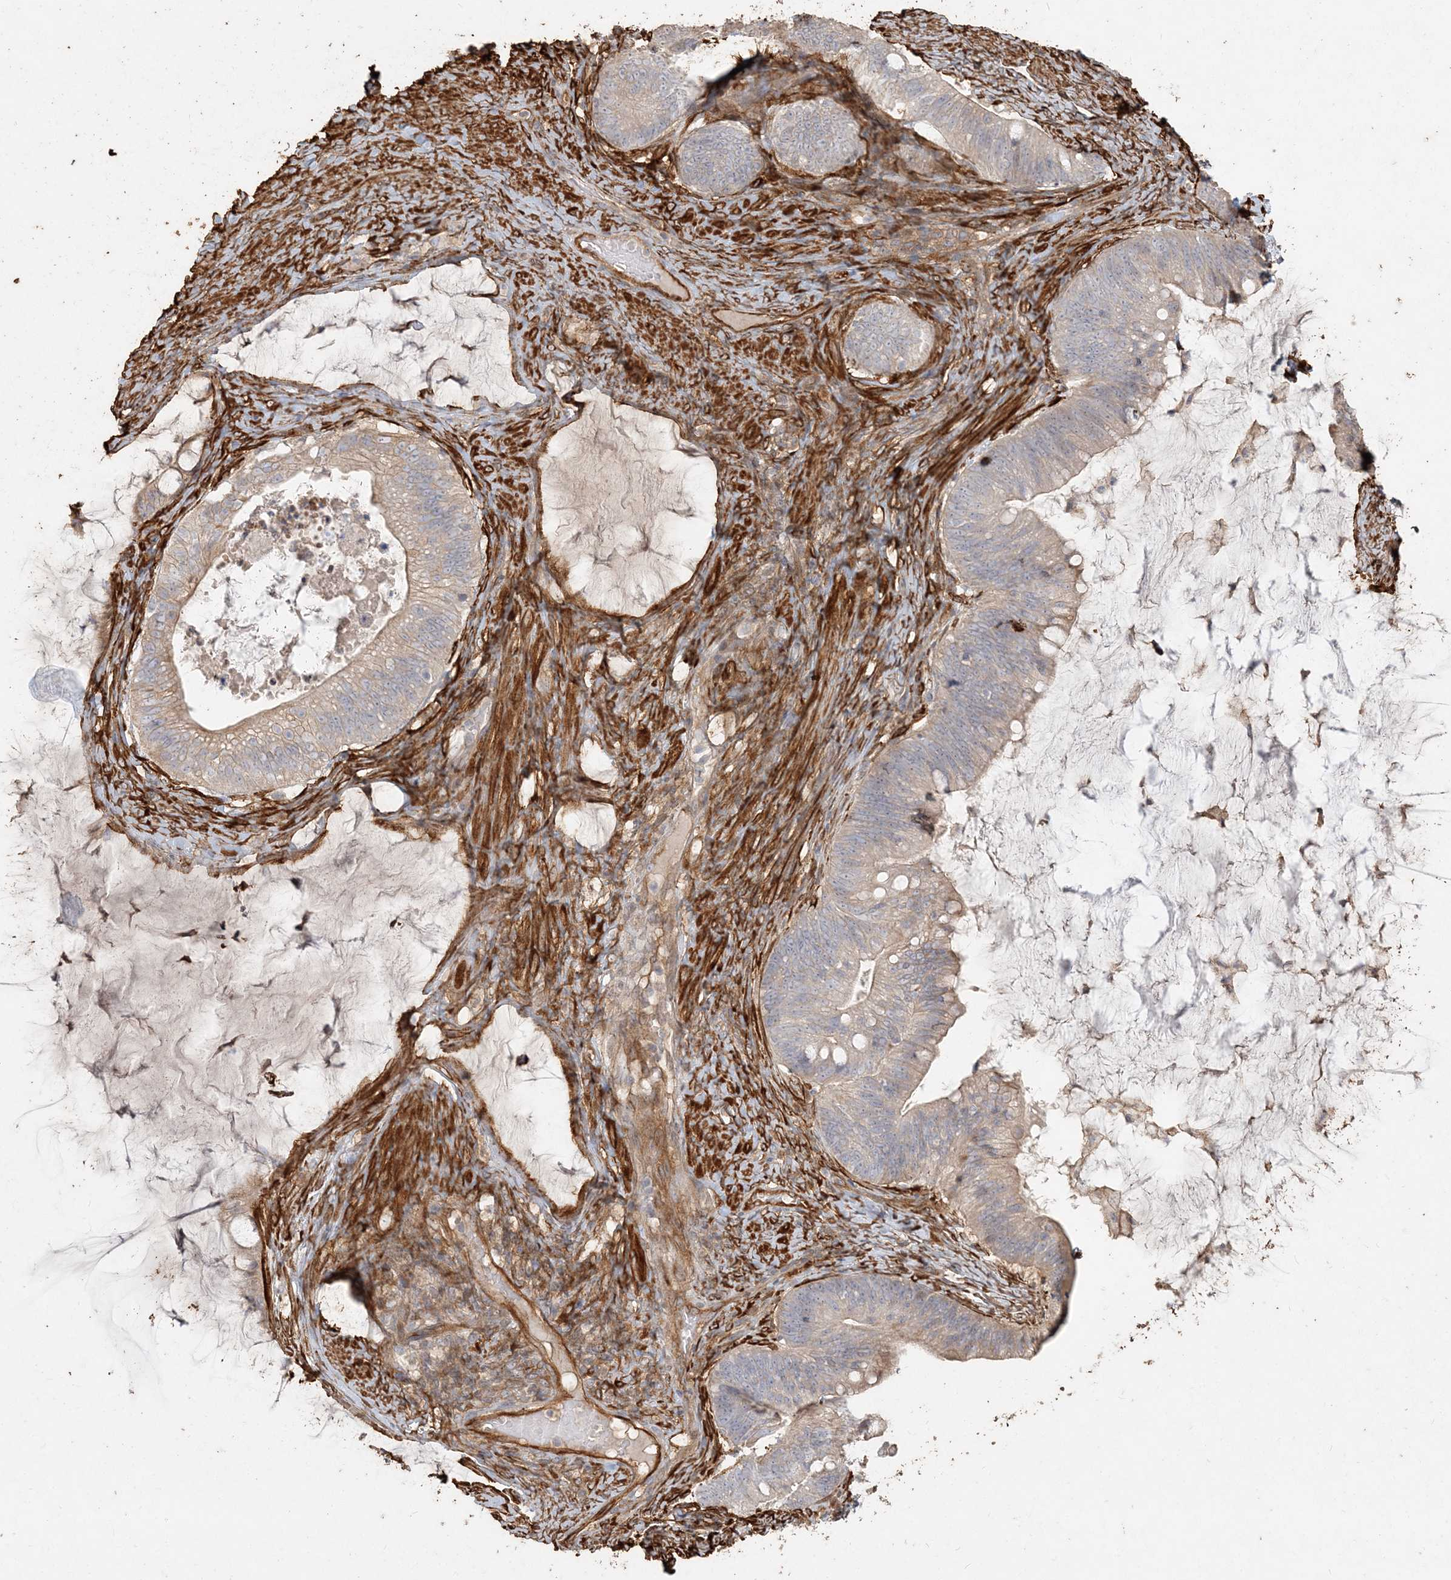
{"staining": {"intensity": "weak", "quantity": "<25%", "location": "cytoplasmic/membranous"}, "tissue": "ovarian cancer", "cell_type": "Tumor cells", "image_type": "cancer", "snomed": [{"axis": "morphology", "description": "Cystadenocarcinoma, mucinous, NOS"}, {"axis": "topography", "description": "Ovary"}], "caption": "DAB (3,3'-diaminobenzidine) immunohistochemical staining of mucinous cystadenocarcinoma (ovarian) demonstrates no significant expression in tumor cells.", "gene": "RNF145", "patient": {"sex": "female", "age": 61}}